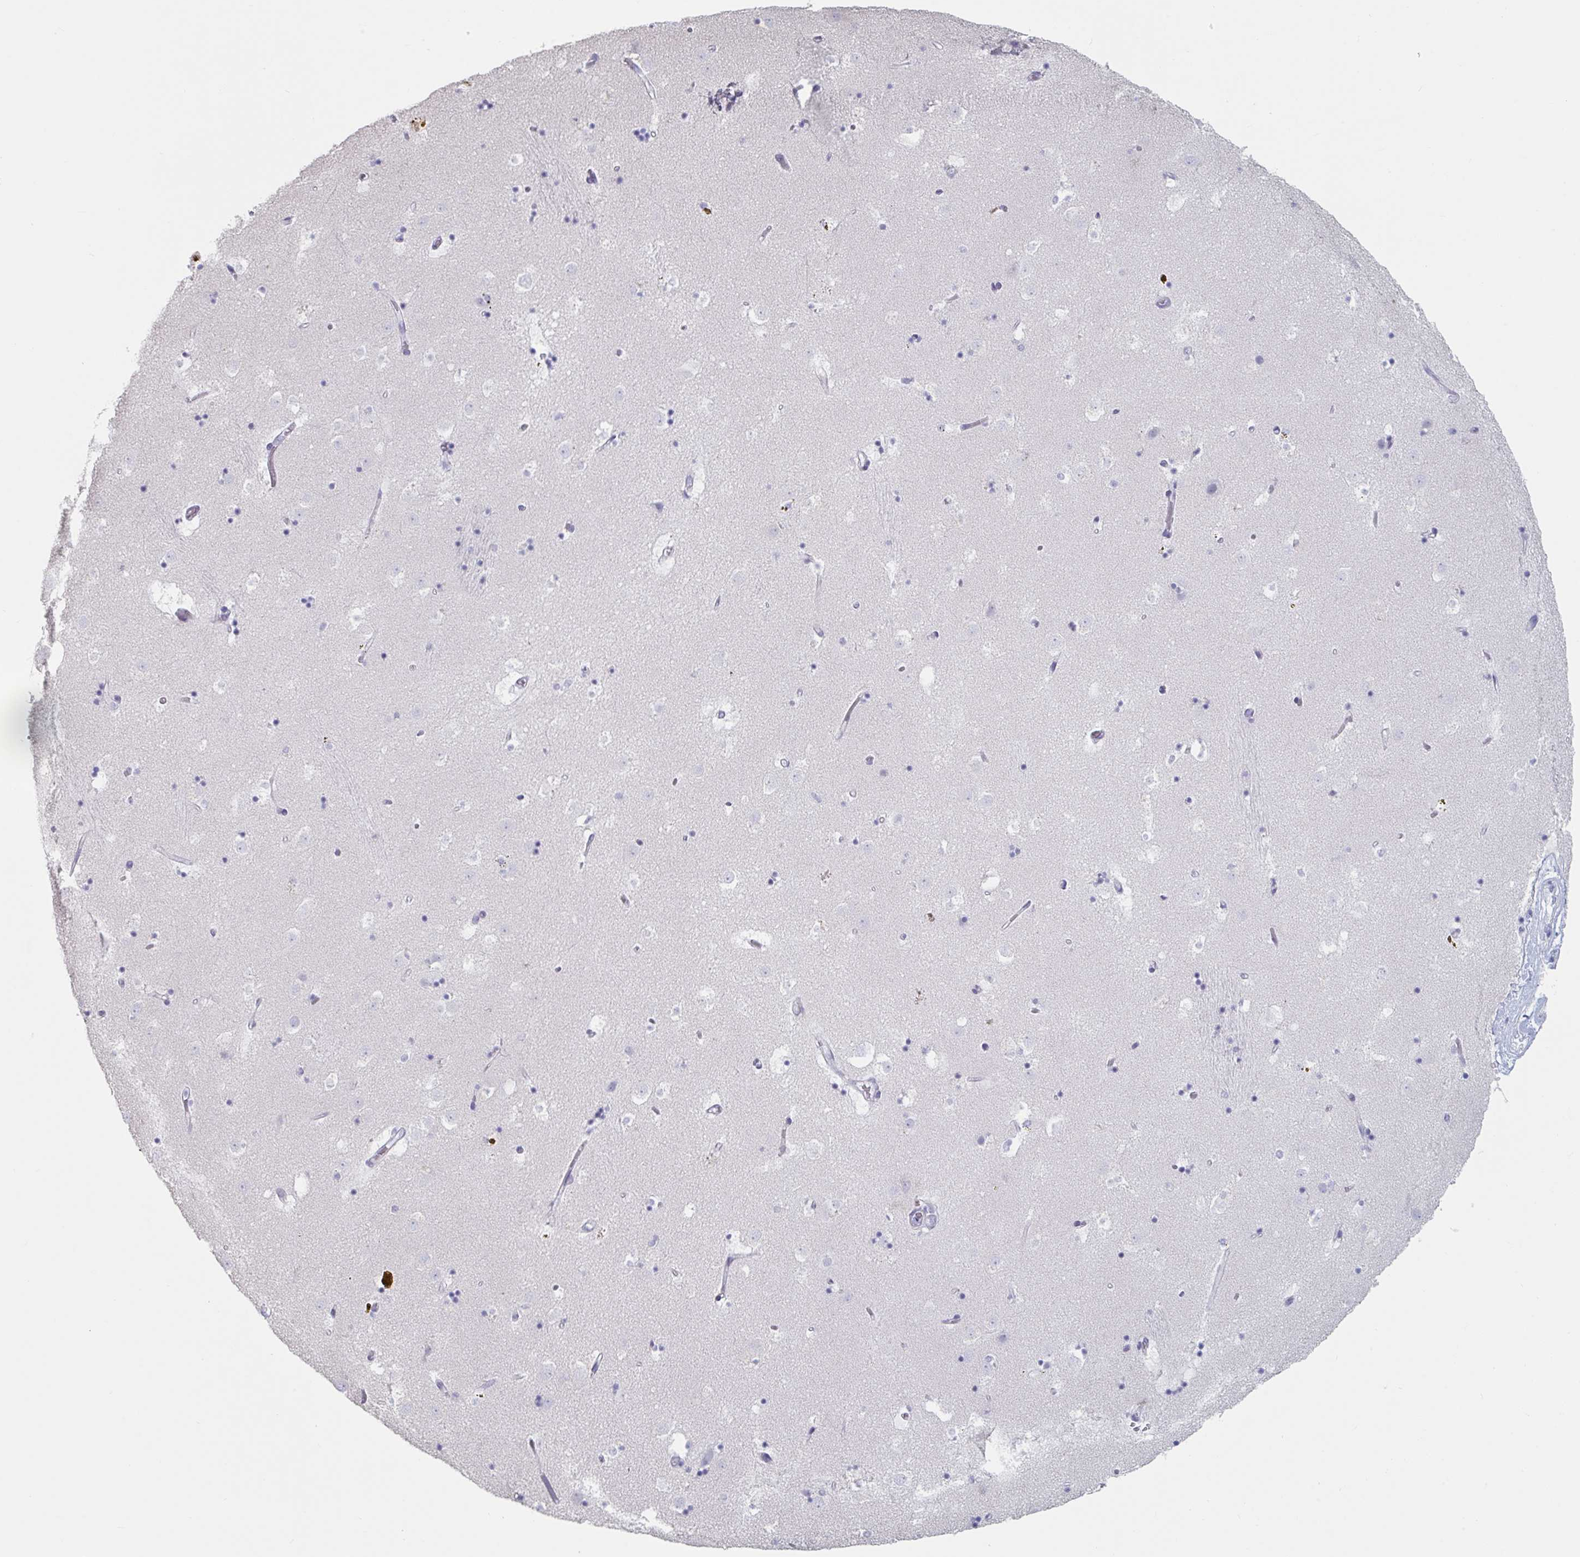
{"staining": {"intensity": "negative", "quantity": "none", "location": "none"}, "tissue": "caudate", "cell_type": "Glial cells", "image_type": "normal", "snomed": [{"axis": "morphology", "description": "Normal tissue, NOS"}, {"axis": "topography", "description": "Lateral ventricle wall"}], "caption": "The image demonstrates no significant expression in glial cells of caudate.", "gene": "FOXA1", "patient": {"sex": "male", "age": 58}}